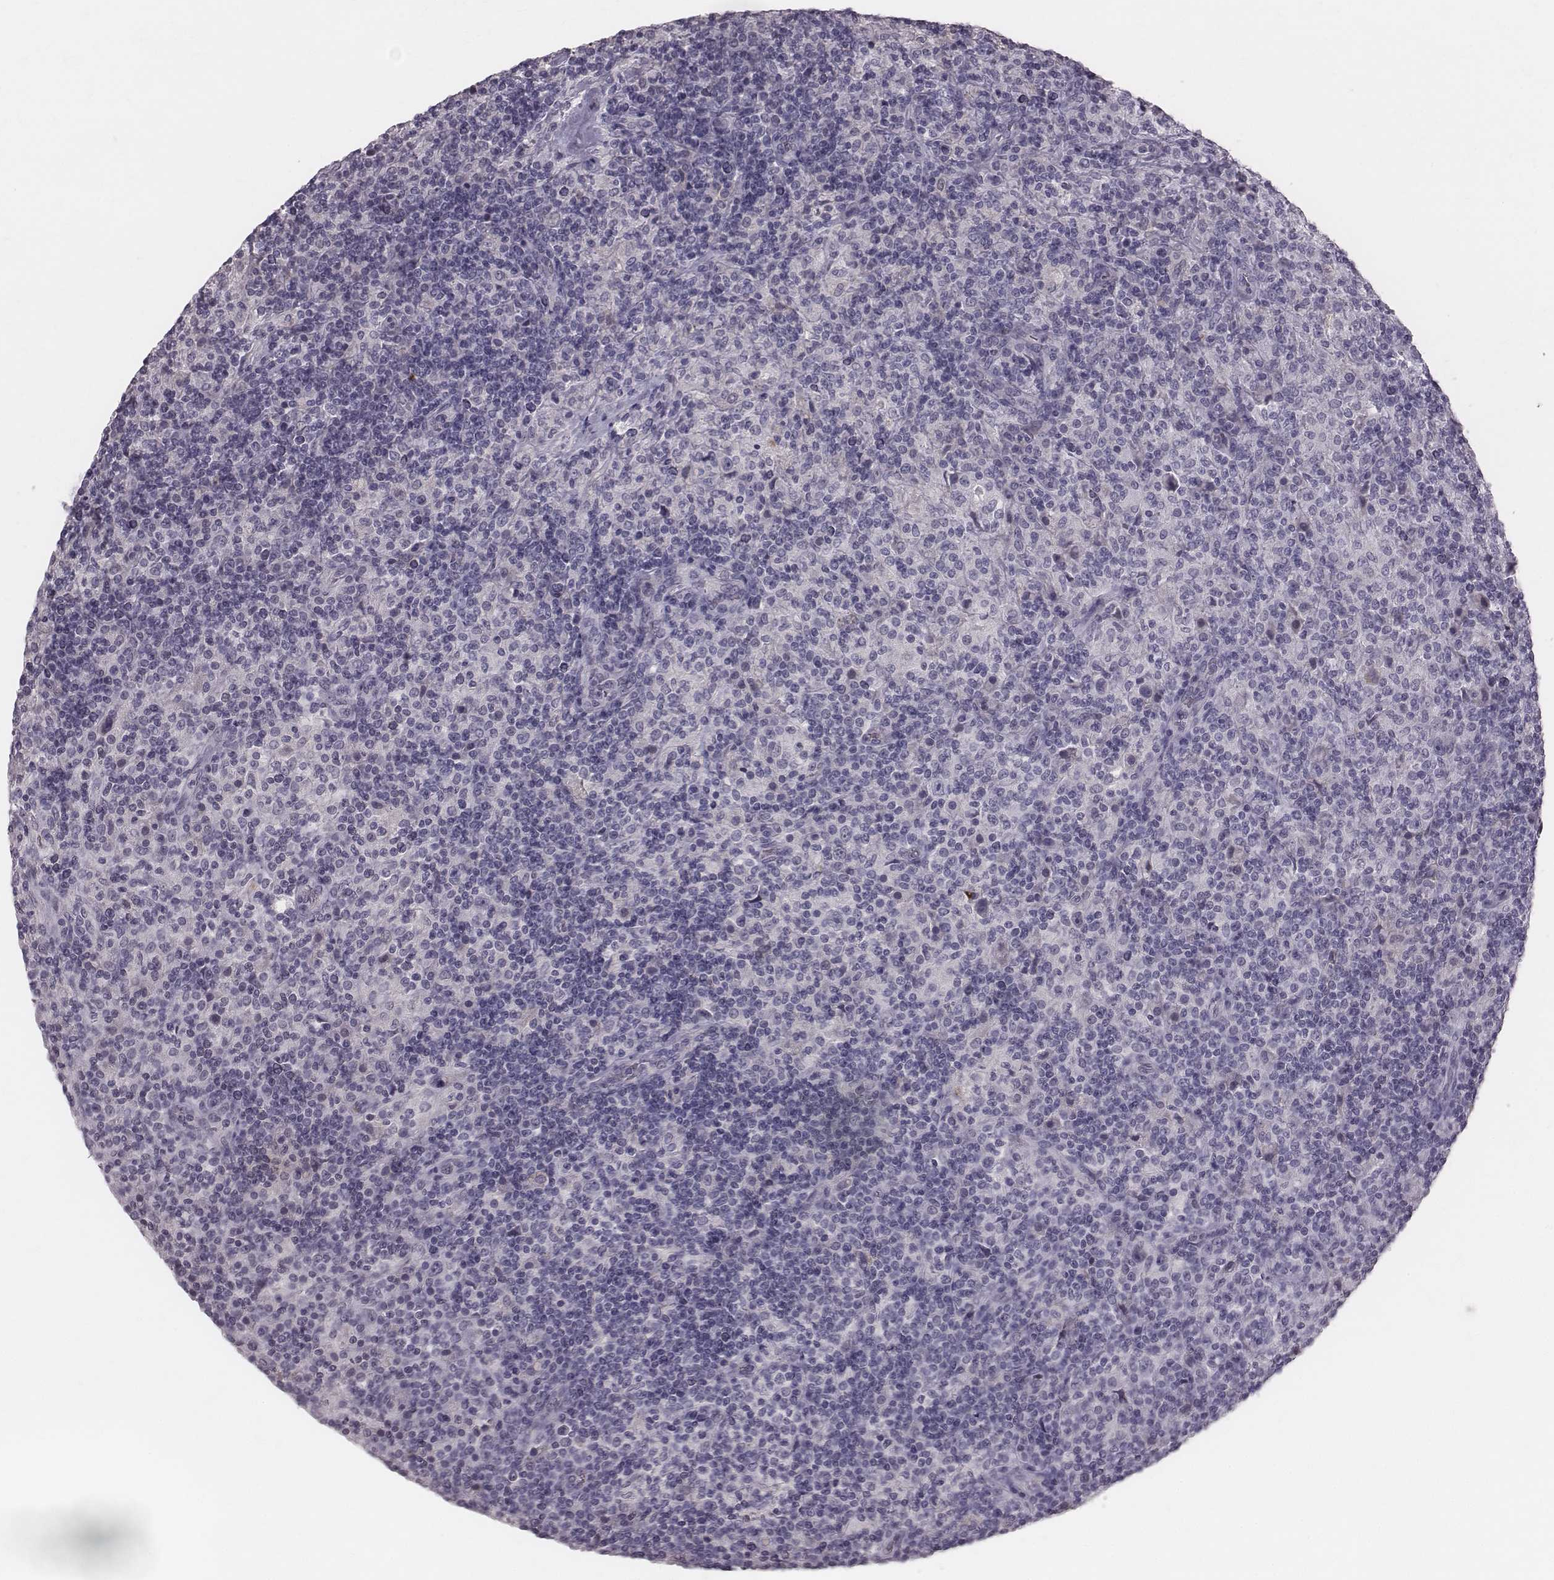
{"staining": {"intensity": "negative", "quantity": "none", "location": "none"}, "tissue": "lymphoma", "cell_type": "Tumor cells", "image_type": "cancer", "snomed": [{"axis": "morphology", "description": "Hodgkin's disease, NOS"}, {"axis": "topography", "description": "Lymph node"}], "caption": "IHC image of neoplastic tissue: human Hodgkin's disease stained with DAB reveals no significant protein expression in tumor cells.", "gene": "CFTR", "patient": {"sex": "male", "age": 70}}